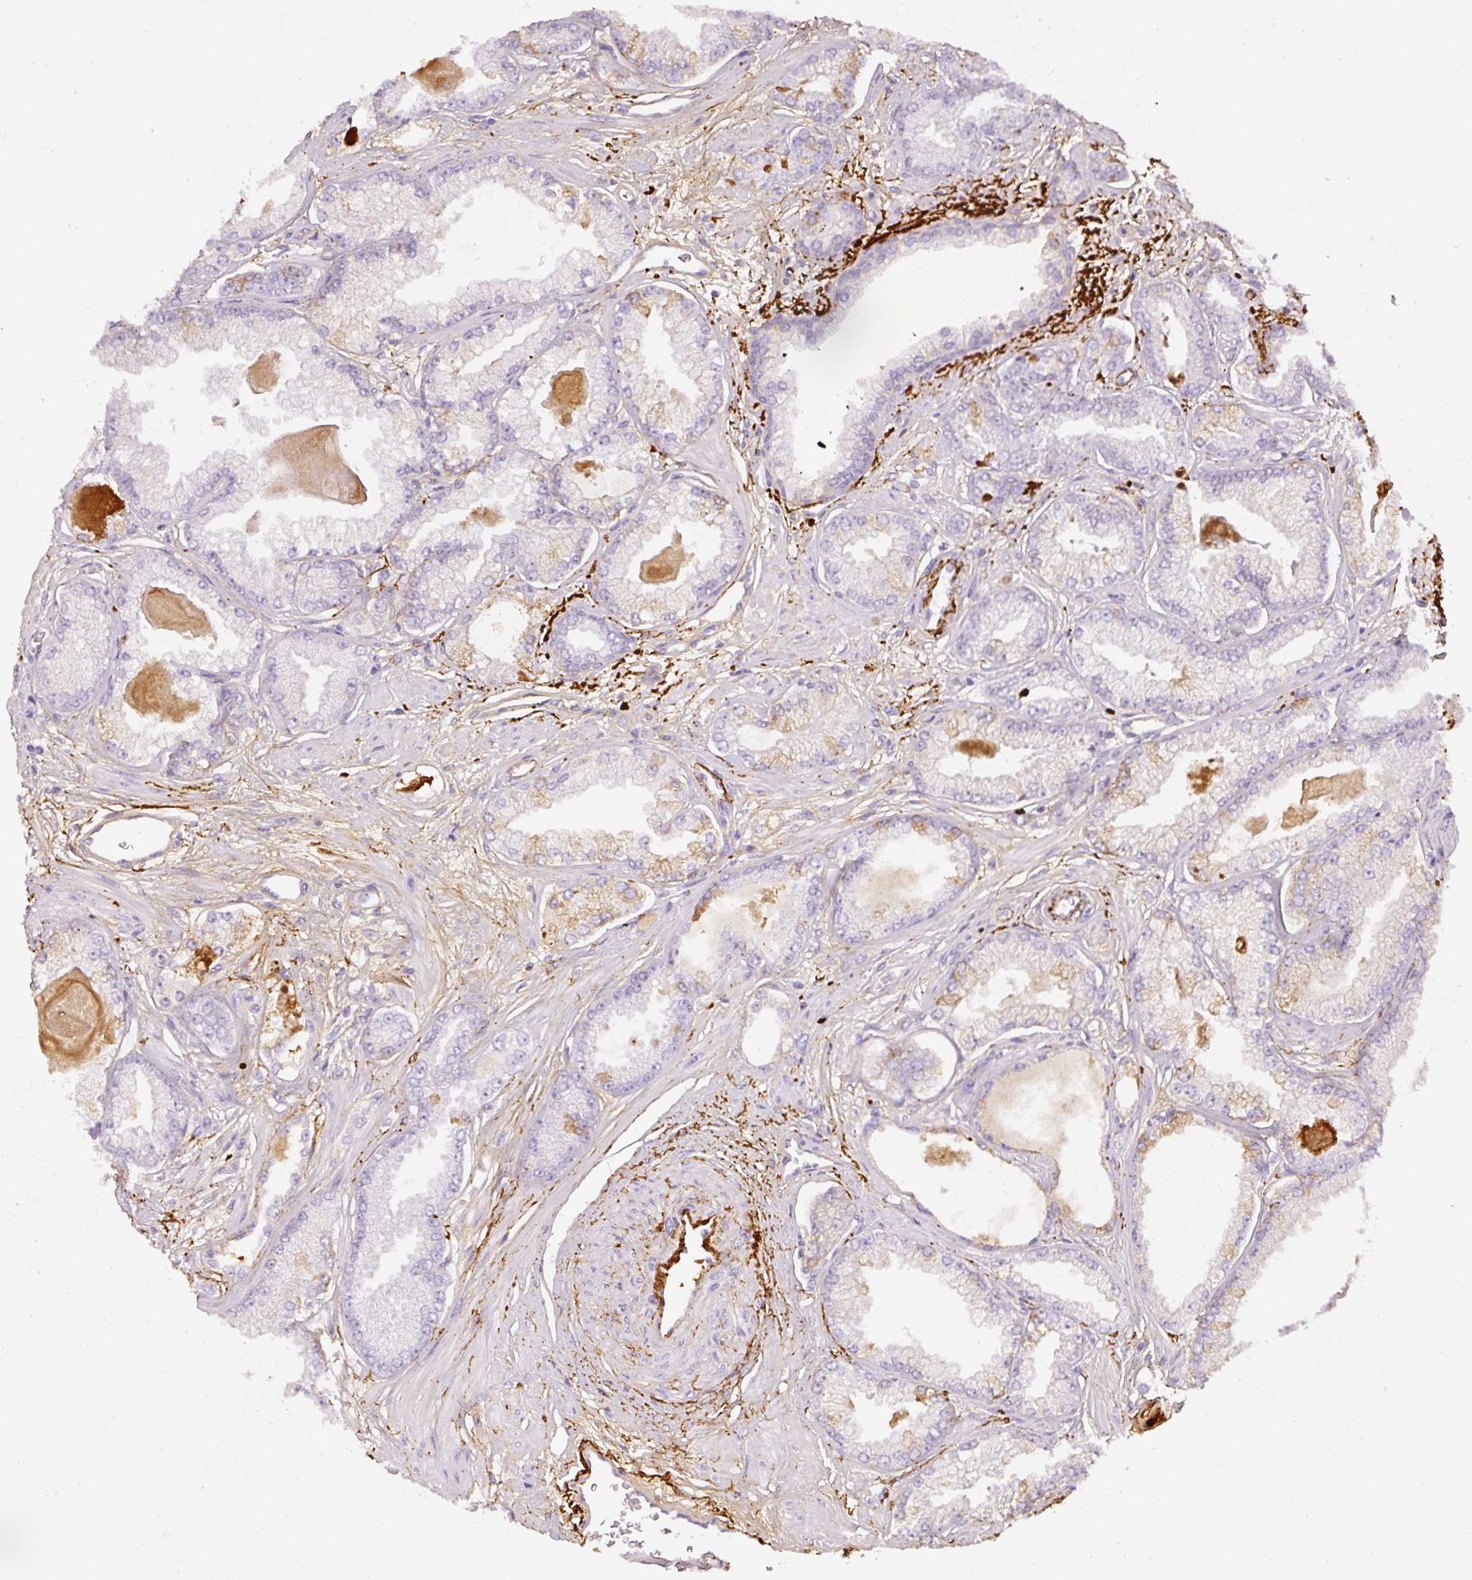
{"staining": {"intensity": "negative", "quantity": "none", "location": "none"}, "tissue": "prostate cancer", "cell_type": "Tumor cells", "image_type": "cancer", "snomed": [{"axis": "morphology", "description": "Adenocarcinoma, Low grade"}, {"axis": "topography", "description": "Prostate"}], "caption": "Immunohistochemical staining of low-grade adenocarcinoma (prostate) demonstrates no significant staining in tumor cells. The staining is performed using DAB (3,3'-diaminobenzidine) brown chromogen with nuclei counter-stained in using hematoxylin.", "gene": "APCS", "patient": {"sex": "male", "age": 64}}